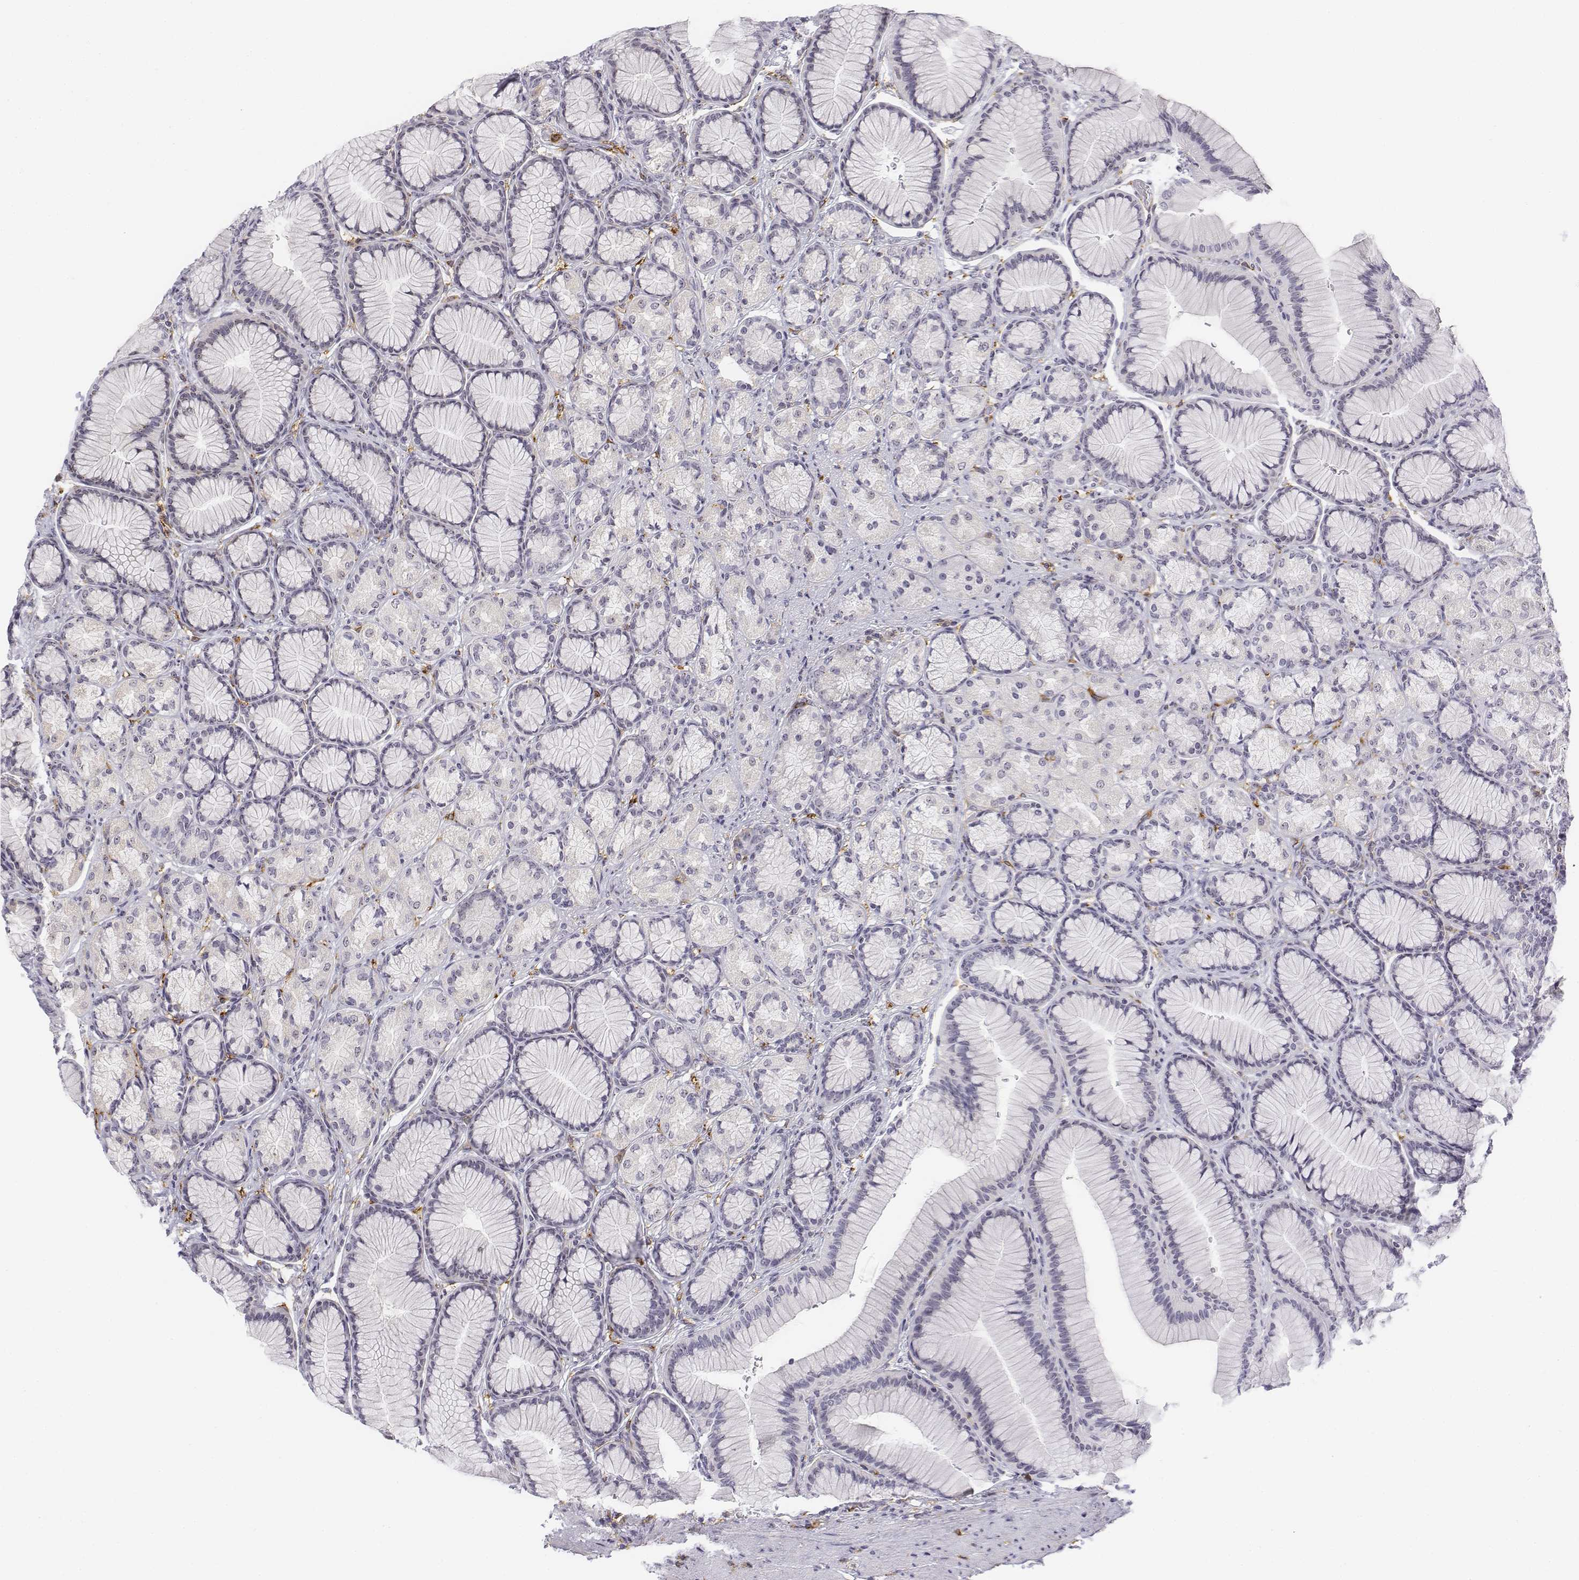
{"staining": {"intensity": "negative", "quantity": "none", "location": "none"}, "tissue": "stomach", "cell_type": "Glandular cells", "image_type": "normal", "snomed": [{"axis": "morphology", "description": "Normal tissue, NOS"}, {"axis": "morphology", "description": "Adenocarcinoma, NOS"}, {"axis": "morphology", "description": "Adenocarcinoma, High grade"}, {"axis": "topography", "description": "Stomach, upper"}, {"axis": "topography", "description": "Stomach"}], "caption": "High power microscopy image of an IHC micrograph of benign stomach, revealing no significant positivity in glandular cells.", "gene": "CD14", "patient": {"sex": "female", "age": 65}}